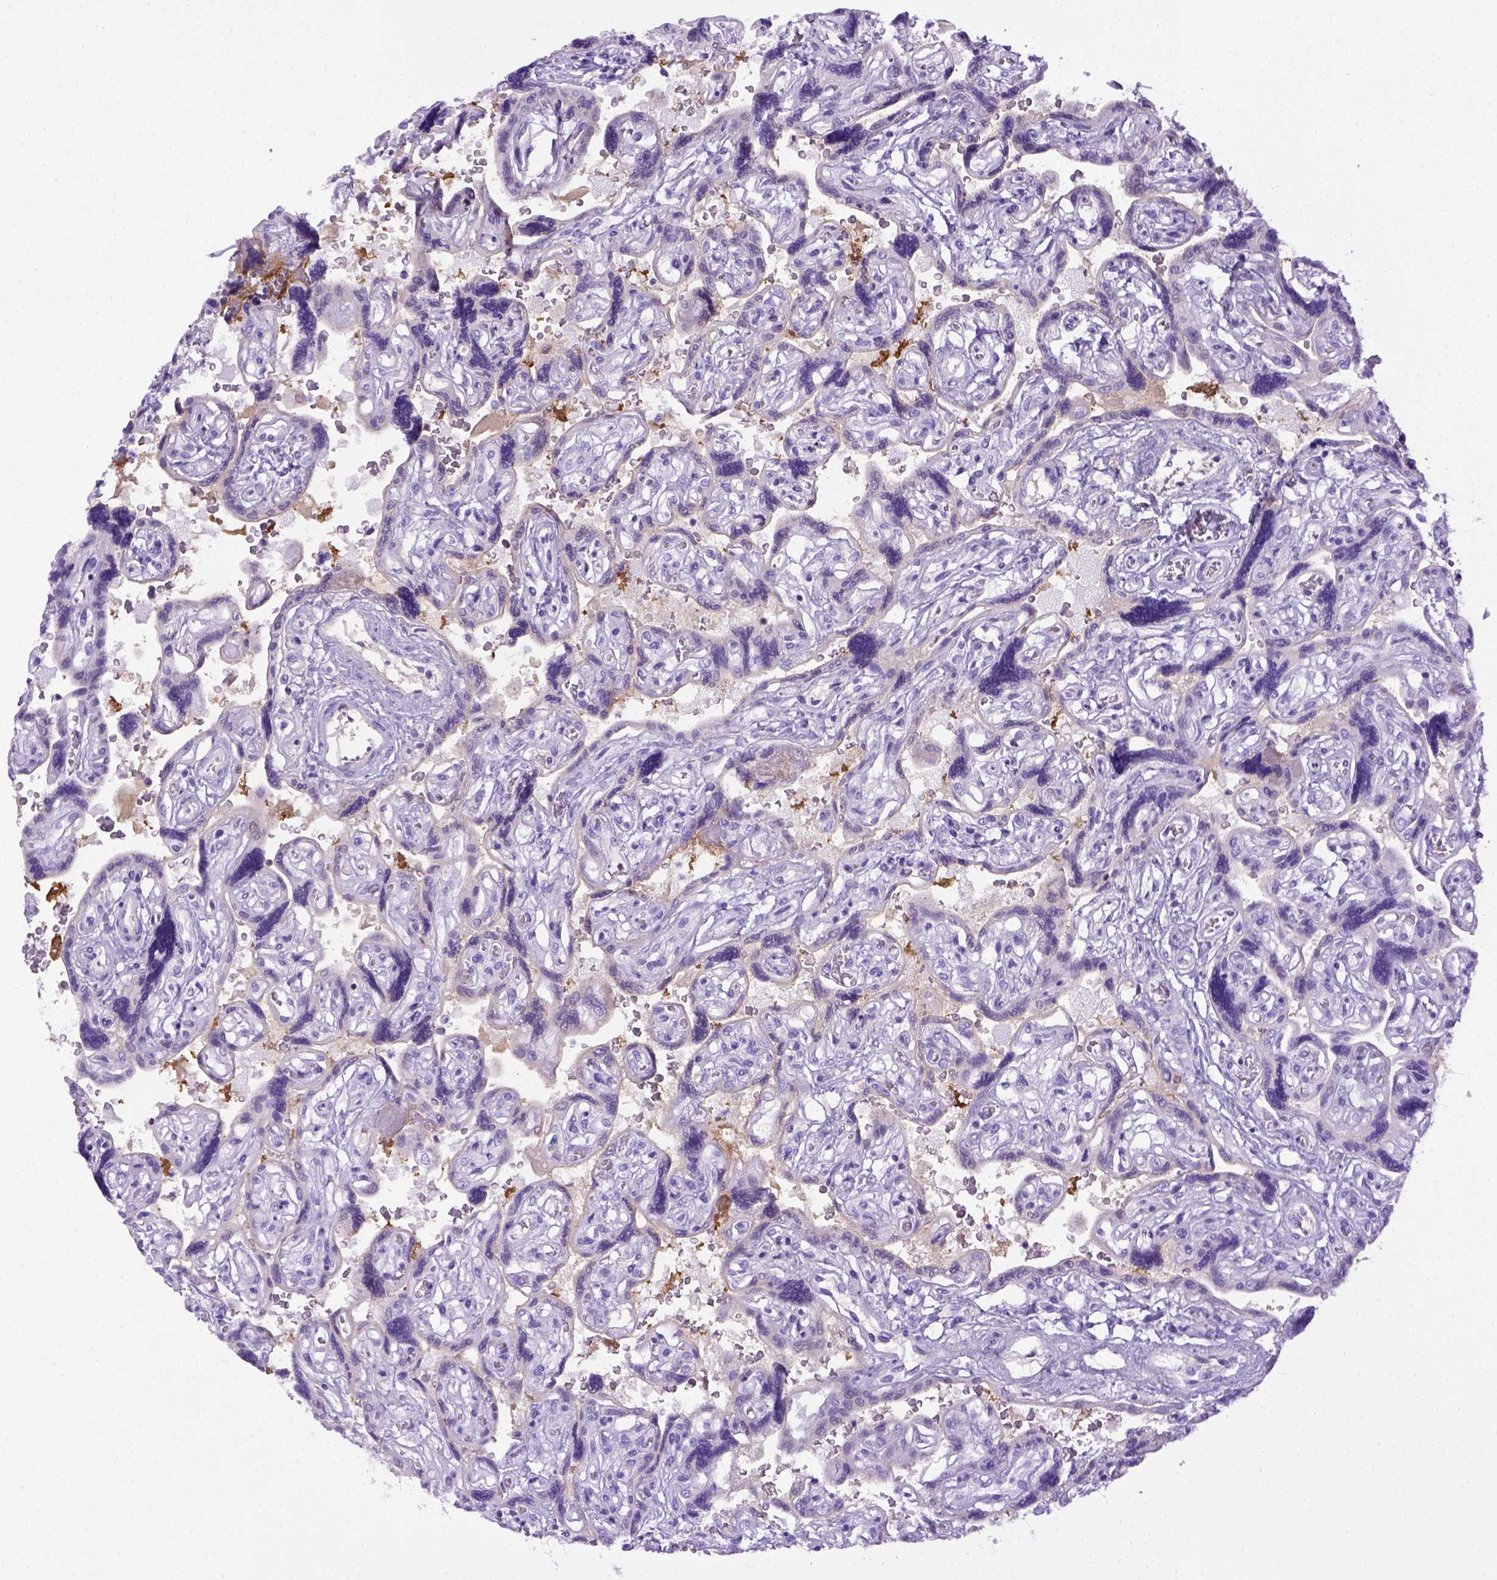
{"staining": {"intensity": "negative", "quantity": "none", "location": "none"}, "tissue": "placenta", "cell_type": "Decidual cells", "image_type": "normal", "snomed": [{"axis": "morphology", "description": "Normal tissue, NOS"}, {"axis": "topography", "description": "Placenta"}], "caption": "Decidual cells show no significant expression in unremarkable placenta.", "gene": "ITIH4", "patient": {"sex": "female", "age": 32}}